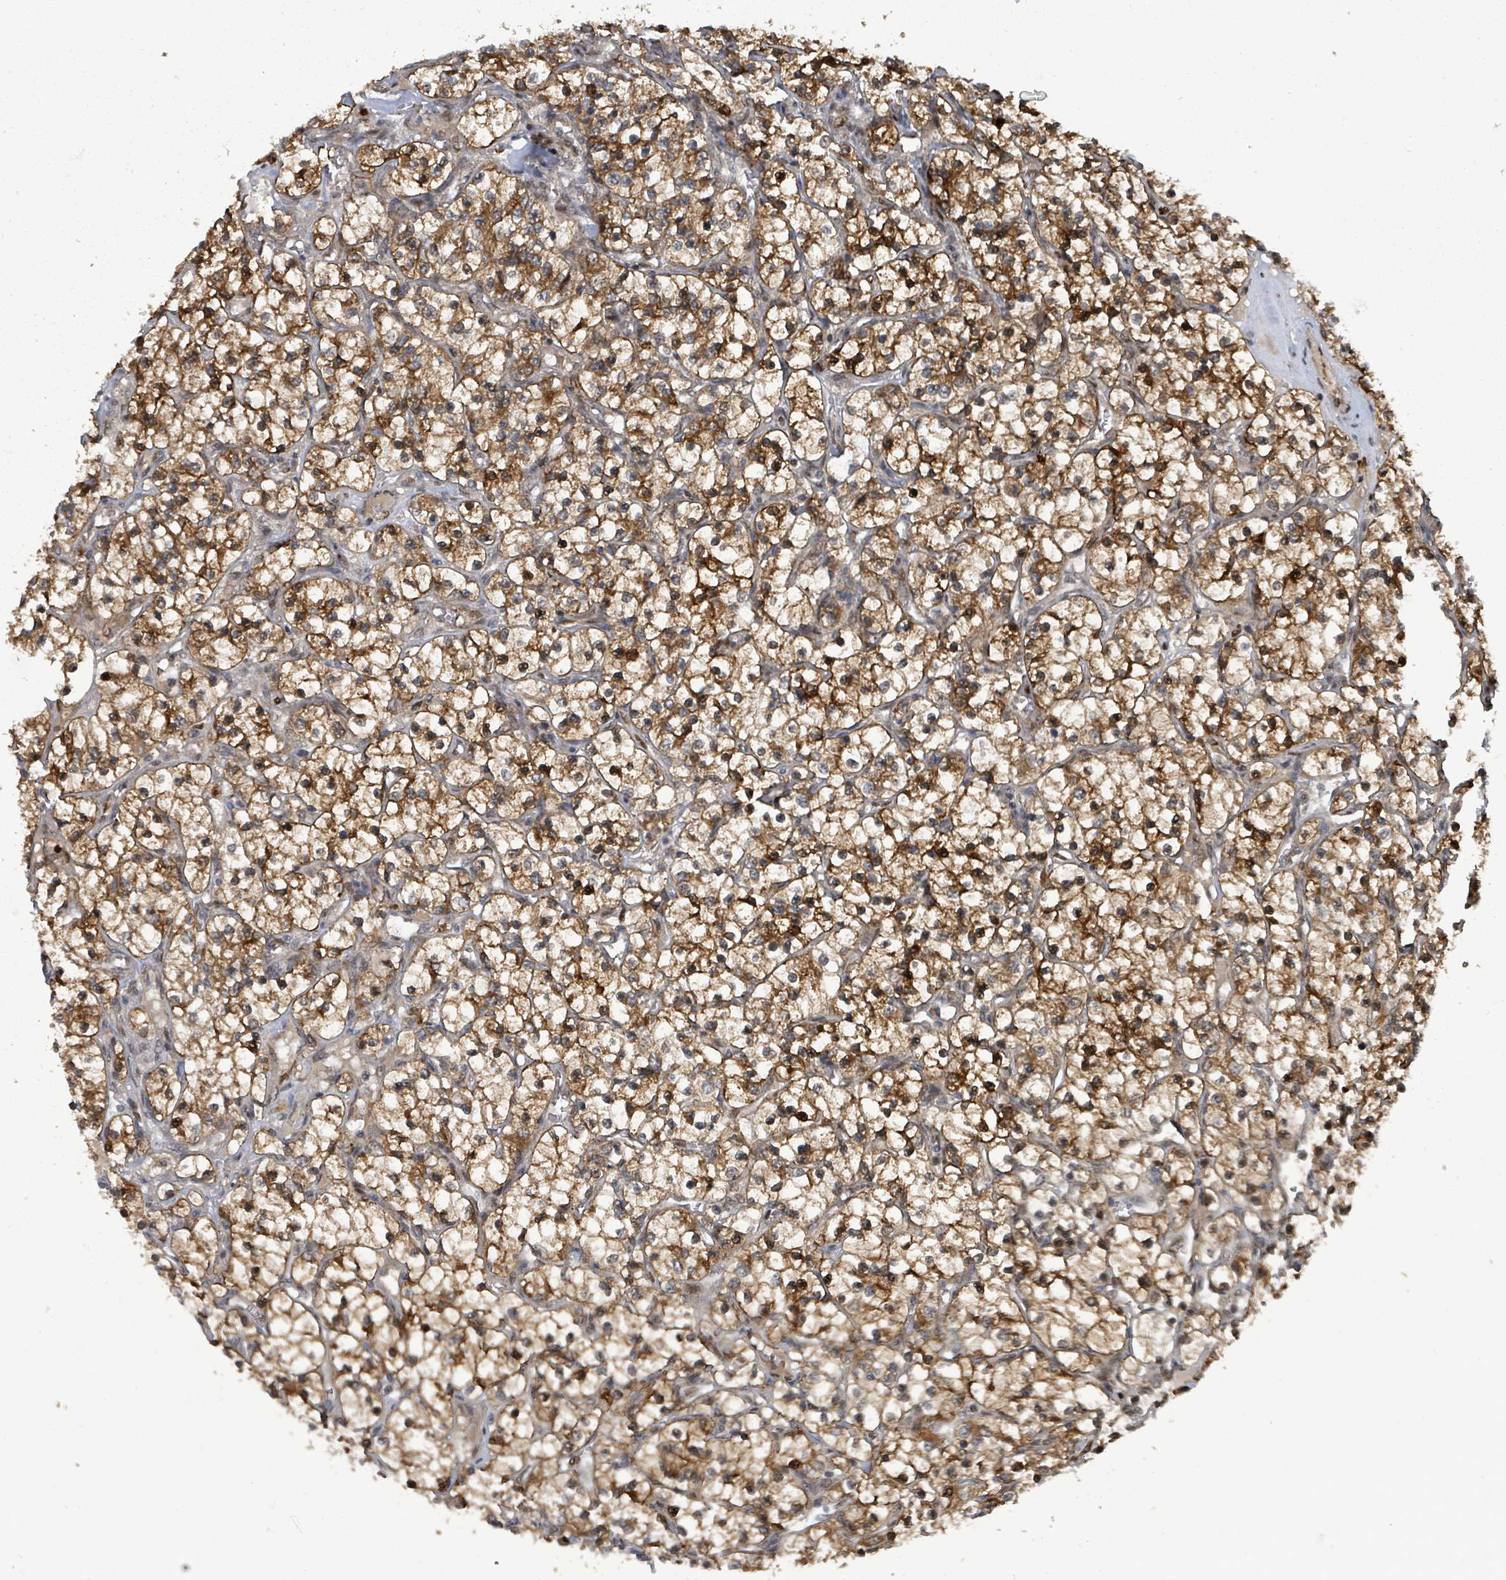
{"staining": {"intensity": "strong", "quantity": ">75%", "location": "cytoplasmic/membranous,nuclear"}, "tissue": "renal cancer", "cell_type": "Tumor cells", "image_type": "cancer", "snomed": [{"axis": "morphology", "description": "Adenocarcinoma, NOS"}, {"axis": "topography", "description": "Kidney"}], "caption": "Tumor cells demonstrate high levels of strong cytoplasmic/membranous and nuclear positivity in about >75% of cells in human renal cancer (adenocarcinoma).", "gene": "TRDMT1", "patient": {"sex": "female", "age": 69}}